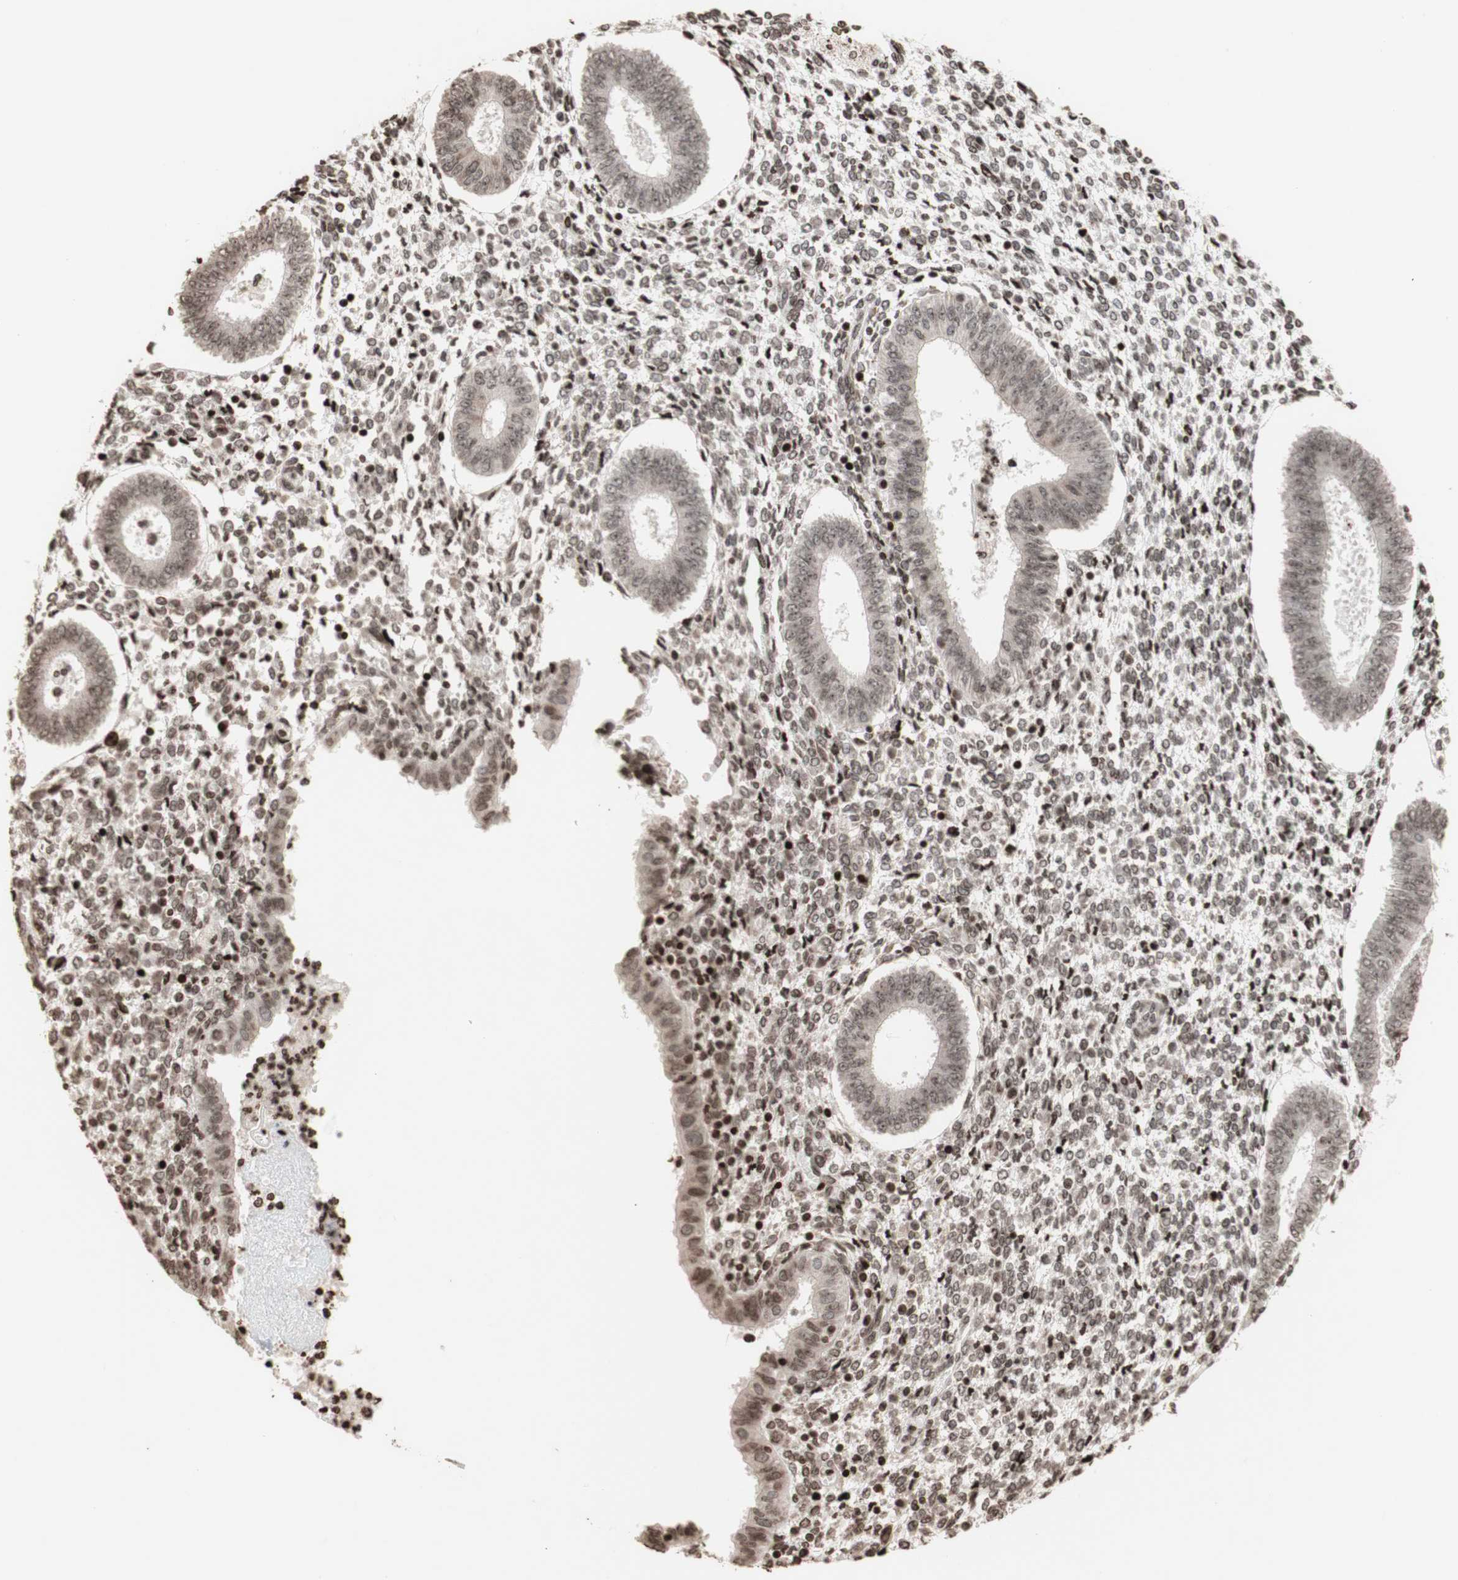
{"staining": {"intensity": "moderate", "quantity": ">75%", "location": "nuclear"}, "tissue": "endometrium", "cell_type": "Cells in endometrial stroma", "image_type": "normal", "snomed": [{"axis": "morphology", "description": "Normal tissue, NOS"}, {"axis": "topography", "description": "Endometrium"}], "caption": "A high-resolution image shows IHC staining of unremarkable endometrium, which demonstrates moderate nuclear expression in approximately >75% of cells in endometrial stroma.", "gene": "NCAPD2", "patient": {"sex": "female", "age": 35}}